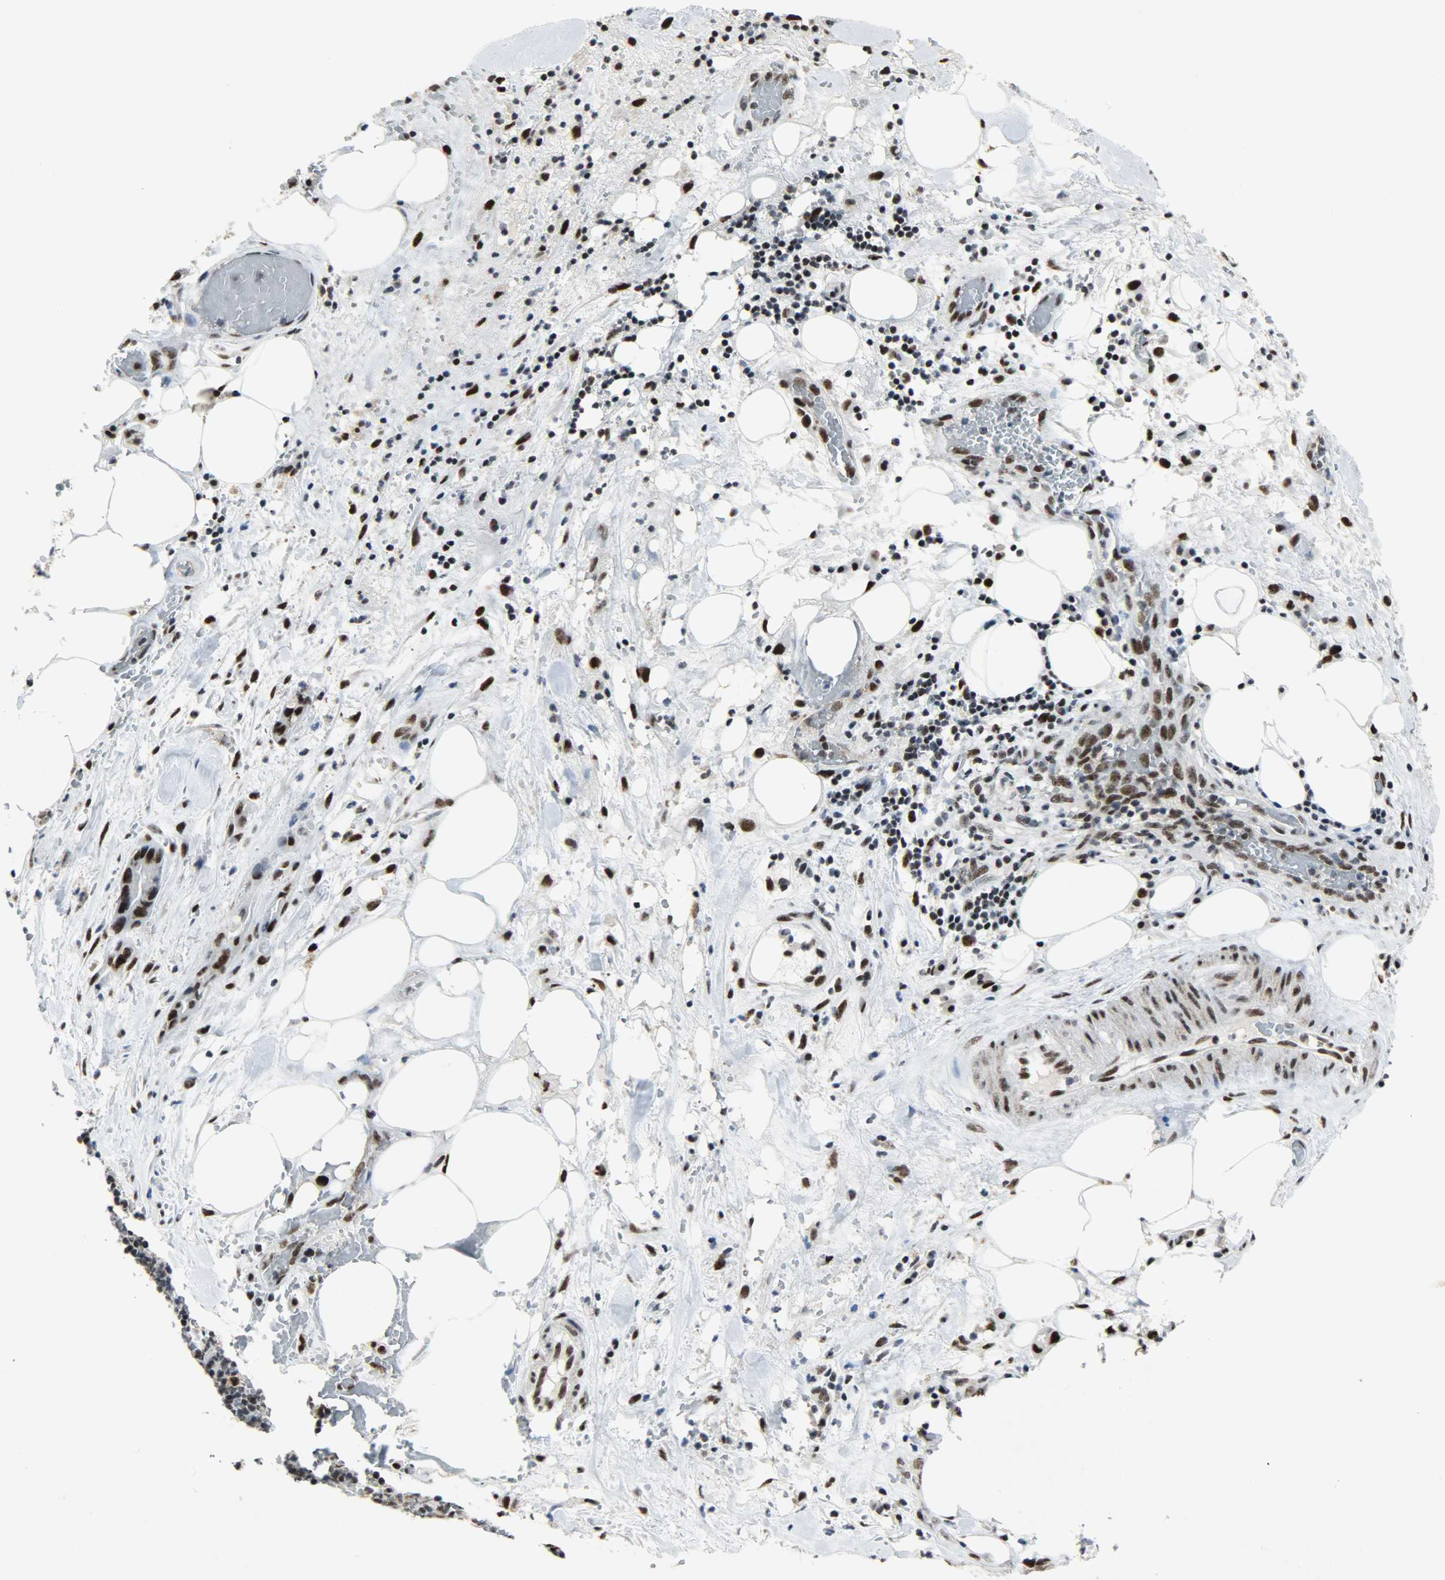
{"staining": {"intensity": "strong", "quantity": ">75%", "location": "nuclear"}, "tissue": "liver cancer", "cell_type": "Tumor cells", "image_type": "cancer", "snomed": [{"axis": "morphology", "description": "Cholangiocarcinoma"}, {"axis": "topography", "description": "Liver"}], "caption": "This is an image of immunohistochemistry (IHC) staining of cholangiocarcinoma (liver), which shows strong staining in the nuclear of tumor cells.", "gene": "SSB", "patient": {"sex": "female", "age": 68}}